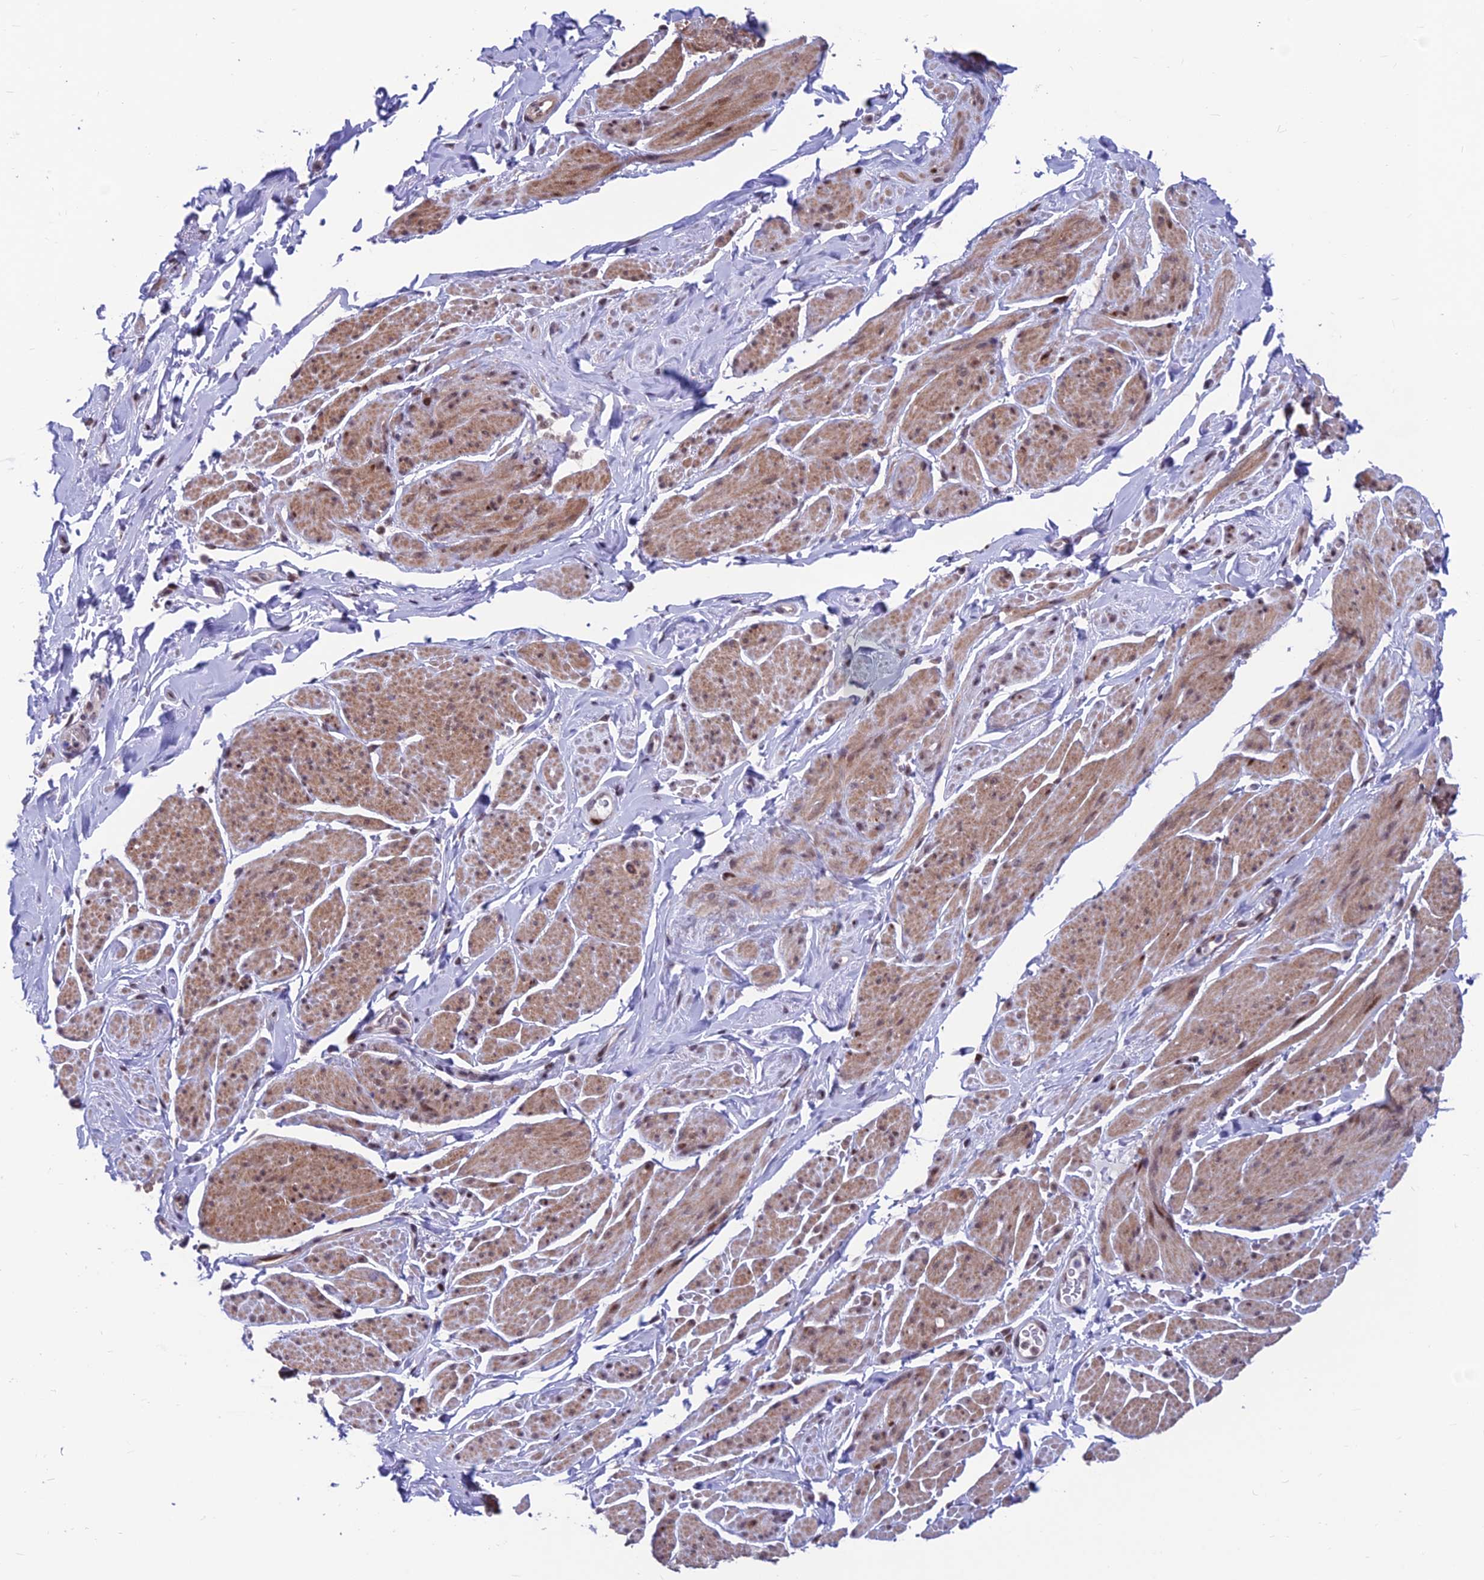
{"staining": {"intensity": "moderate", "quantity": "25%-75%", "location": "cytoplasmic/membranous,nuclear"}, "tissue": "smooth muscle", "cell_type": "Smooth muscle cells", "image_type": "normal", "snomed": [{"axis": "morphology", "description": "Normal tissue, NOS"}, {"axis": "topography", "description": "Smooth muscle"}, {"axis": "topography", "description": "Peripheral nerve tissue"}], "caption": "A photomicrograph showing moderate cytoplasmic/membranous,nuclear expression in about 25%-75% of smooth muscle cells in benign smooth muscle, as visualized by brown immunohistochemical staining.", "gene": "KIAA1191", "patient": {"sex": "male", "age": 69}}